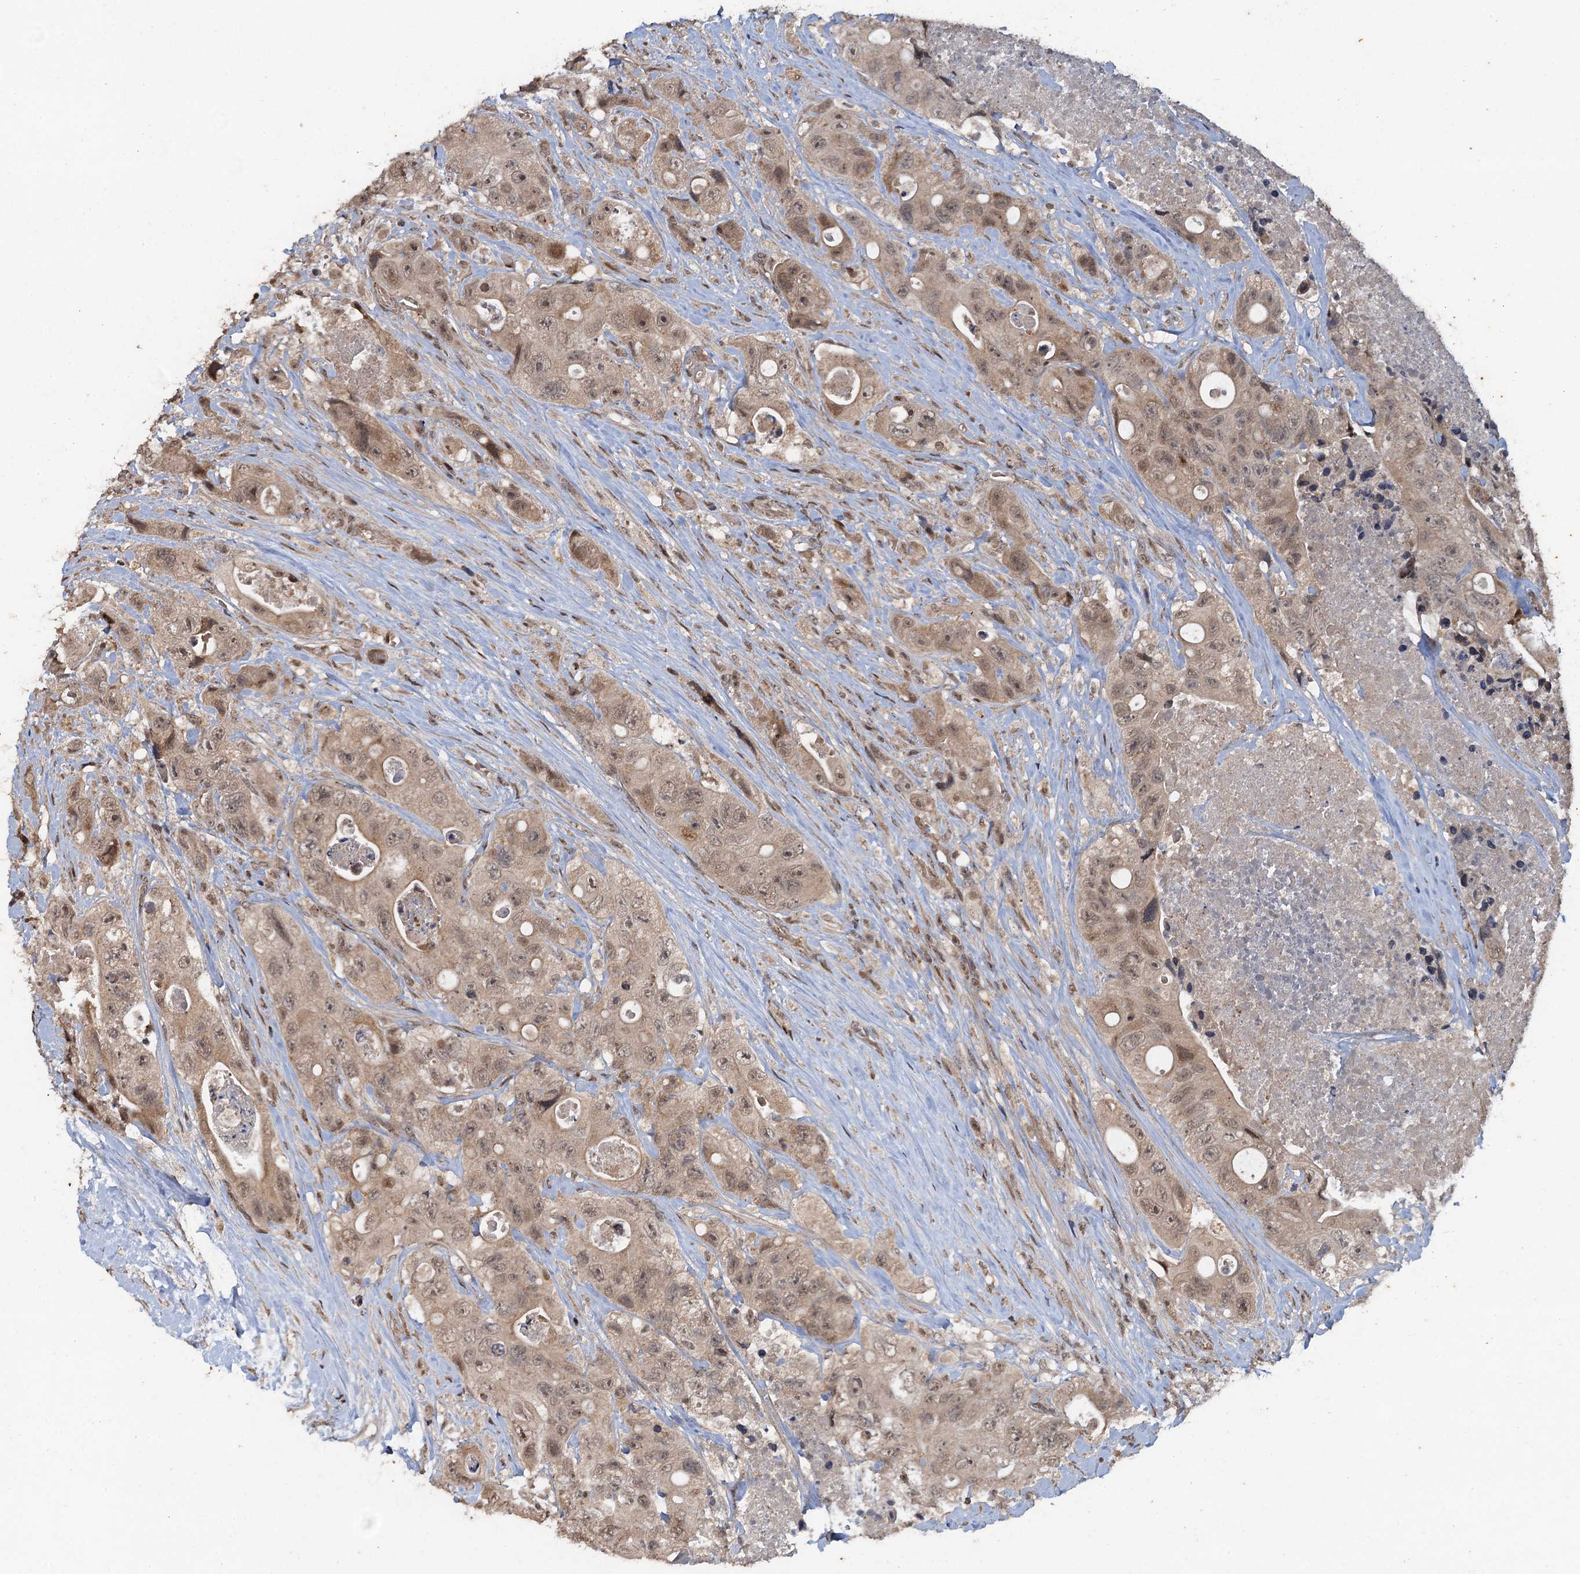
{"staining": {"intensity": "weak", "quantity": ">75%", "location": "cytoplasmic/membranous,nuclear"}, "tissue": "colorectal cancer", "cell_type": "Tumor cells", "image_type": "cancer", "snomed": [{"axis": "morphology", "description": "Adenocarcinoma, NOS"}, {"axis": "topography", "description": "Colon"}], "caption": "Protein expression analysis of adenocarcinoma (colorectal) shows weak cytoplasmic/membranous and nuclear staining in approximately >75% of tumor cells. The staining was performed using DAB (3,3'-diaminobenzidine) to visualize the protein expression in brown, while the nuclei were stained in blue with hematoxylin (Magnification: 20x).", "gene": "REP15", "patient": {"sex": "female", "age": 46}}